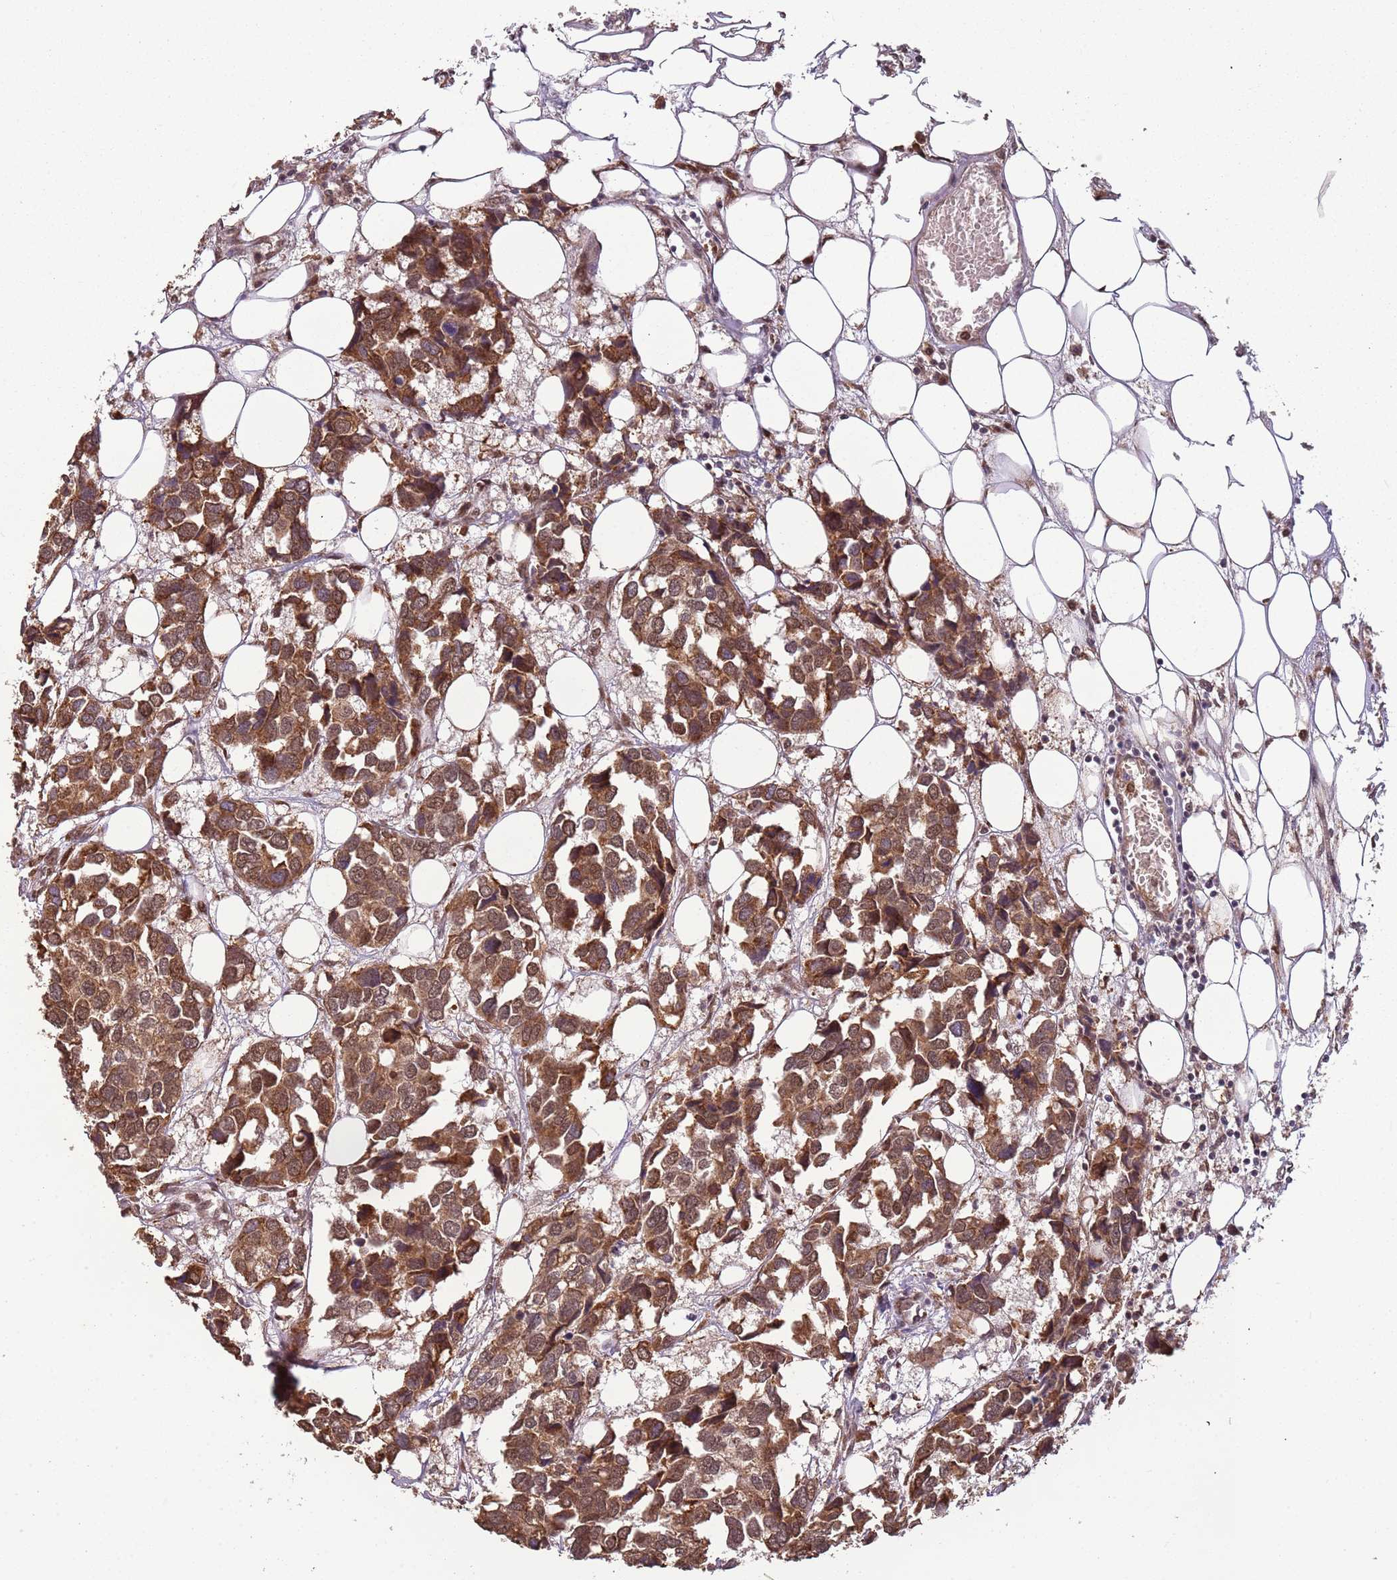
{"staining": {"intensity": "moderate", "quantity": ">75%", "location": "cytoplasmic/membranous,nuclear"}, "tissue": "breast cancer", "cell_type": "Tumor cells", "image_type": "cancer", "snomed": [{"axis": "morphology", "description": "Duct carcinoma"}, {"axis": "topography", "description": "Breast"}], "caption": "A histopathology image of breast intraductal carcinoma stained for a protein reveals moderate cytoplasmic/membranous and nuclear brown staining in tumor cells. Nuclei are stained in blue.", "gene": "POLR3H", "patient": {"sex": "female", "age": 83}}